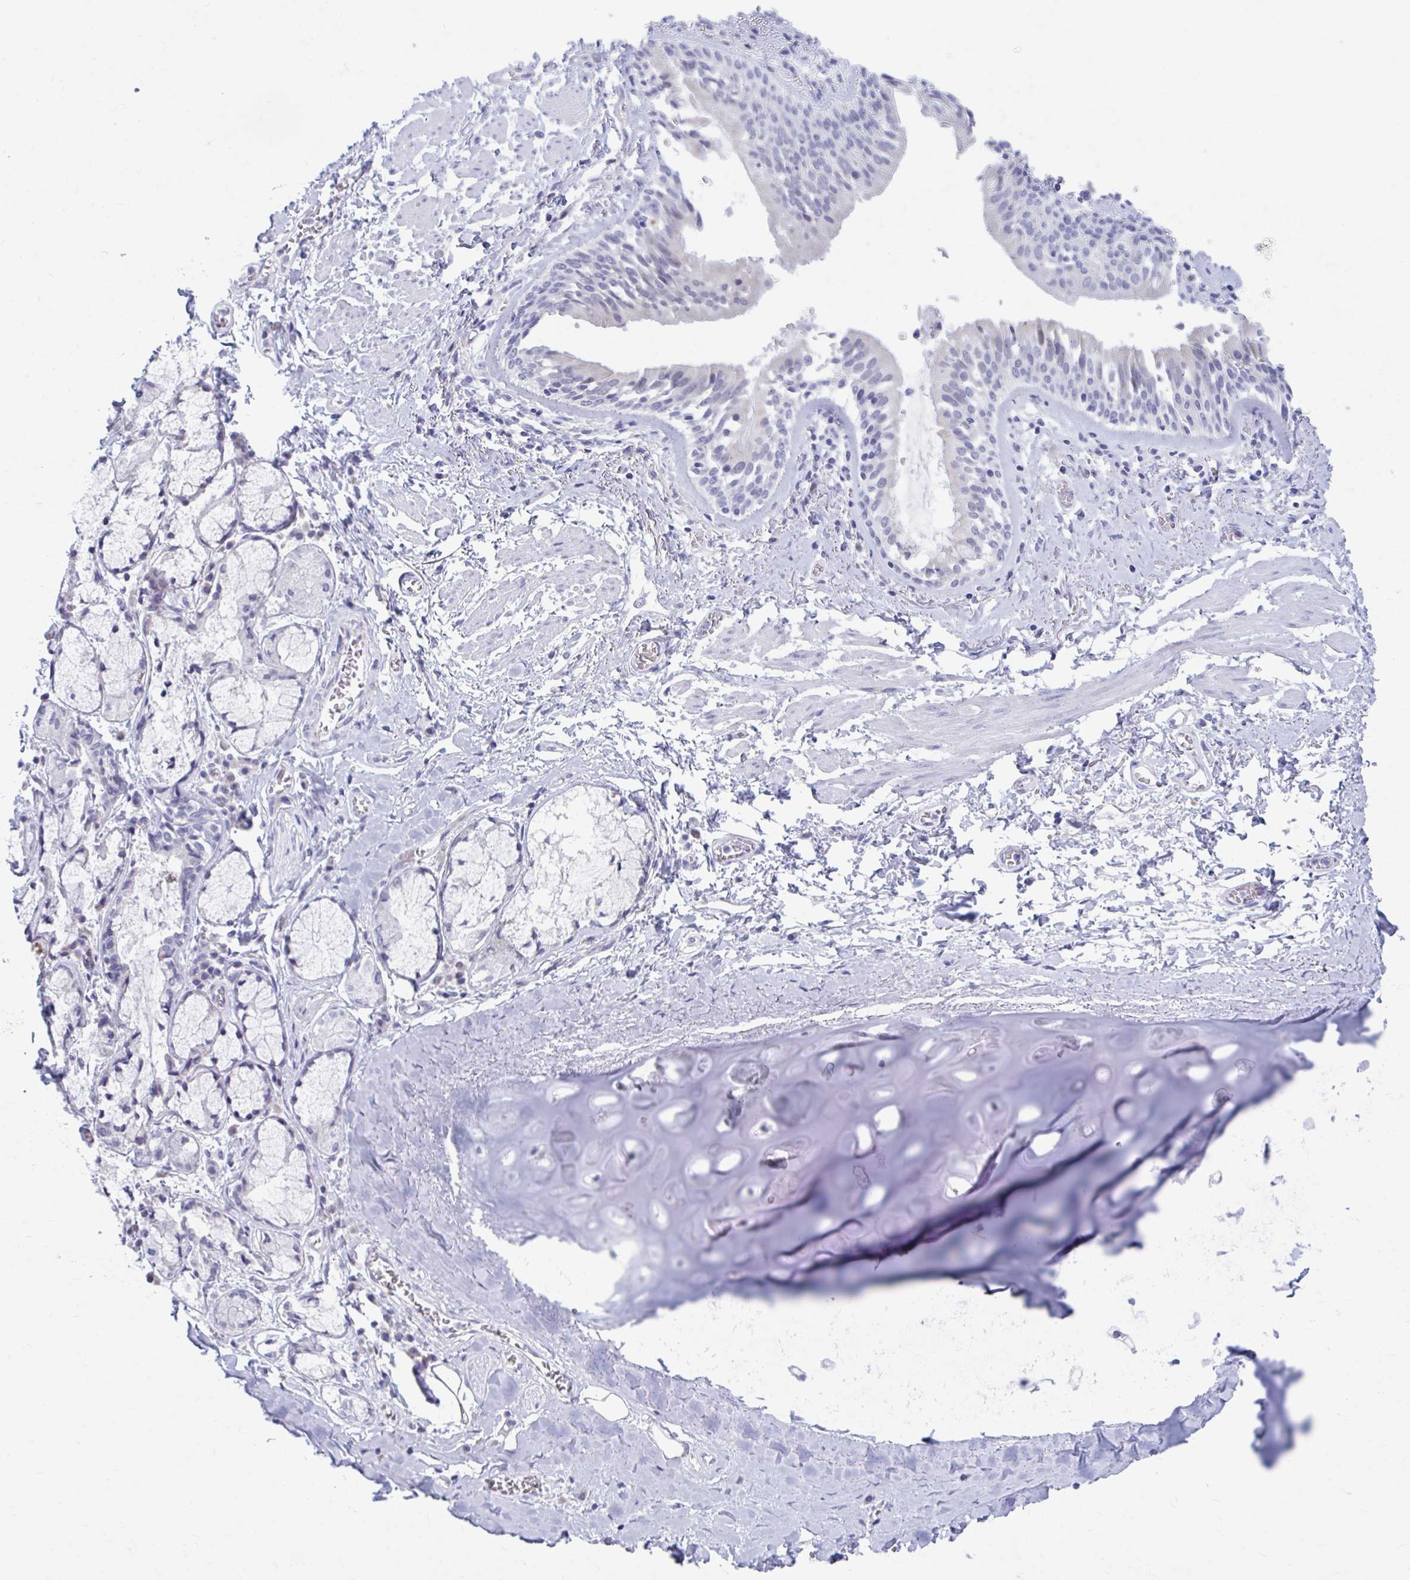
{"staining": {"intensity": "negative", "quantity": "none", "location": "none"}, "tissue": "adipose tissue", "cell_type": "Adipocytes", "image_type": "normal", "snomed": [{"axis": "morphology", "description": "Normal tissue, NOS"}, {"axis": "morphology", "description": "Degeneration, NOS"}, {"axis": "topography", "description": "Cartilage tissue"}, {"axis": "topography", "description": "Lung"}], "caption": "The photomicrograph exhibits no significant positivity in adipocytes of adipose tissue. (DAB IHC with hematoxylin counter stain).", "gene": "CCDC105", "patient": {"sex": "female", "age": 61}}